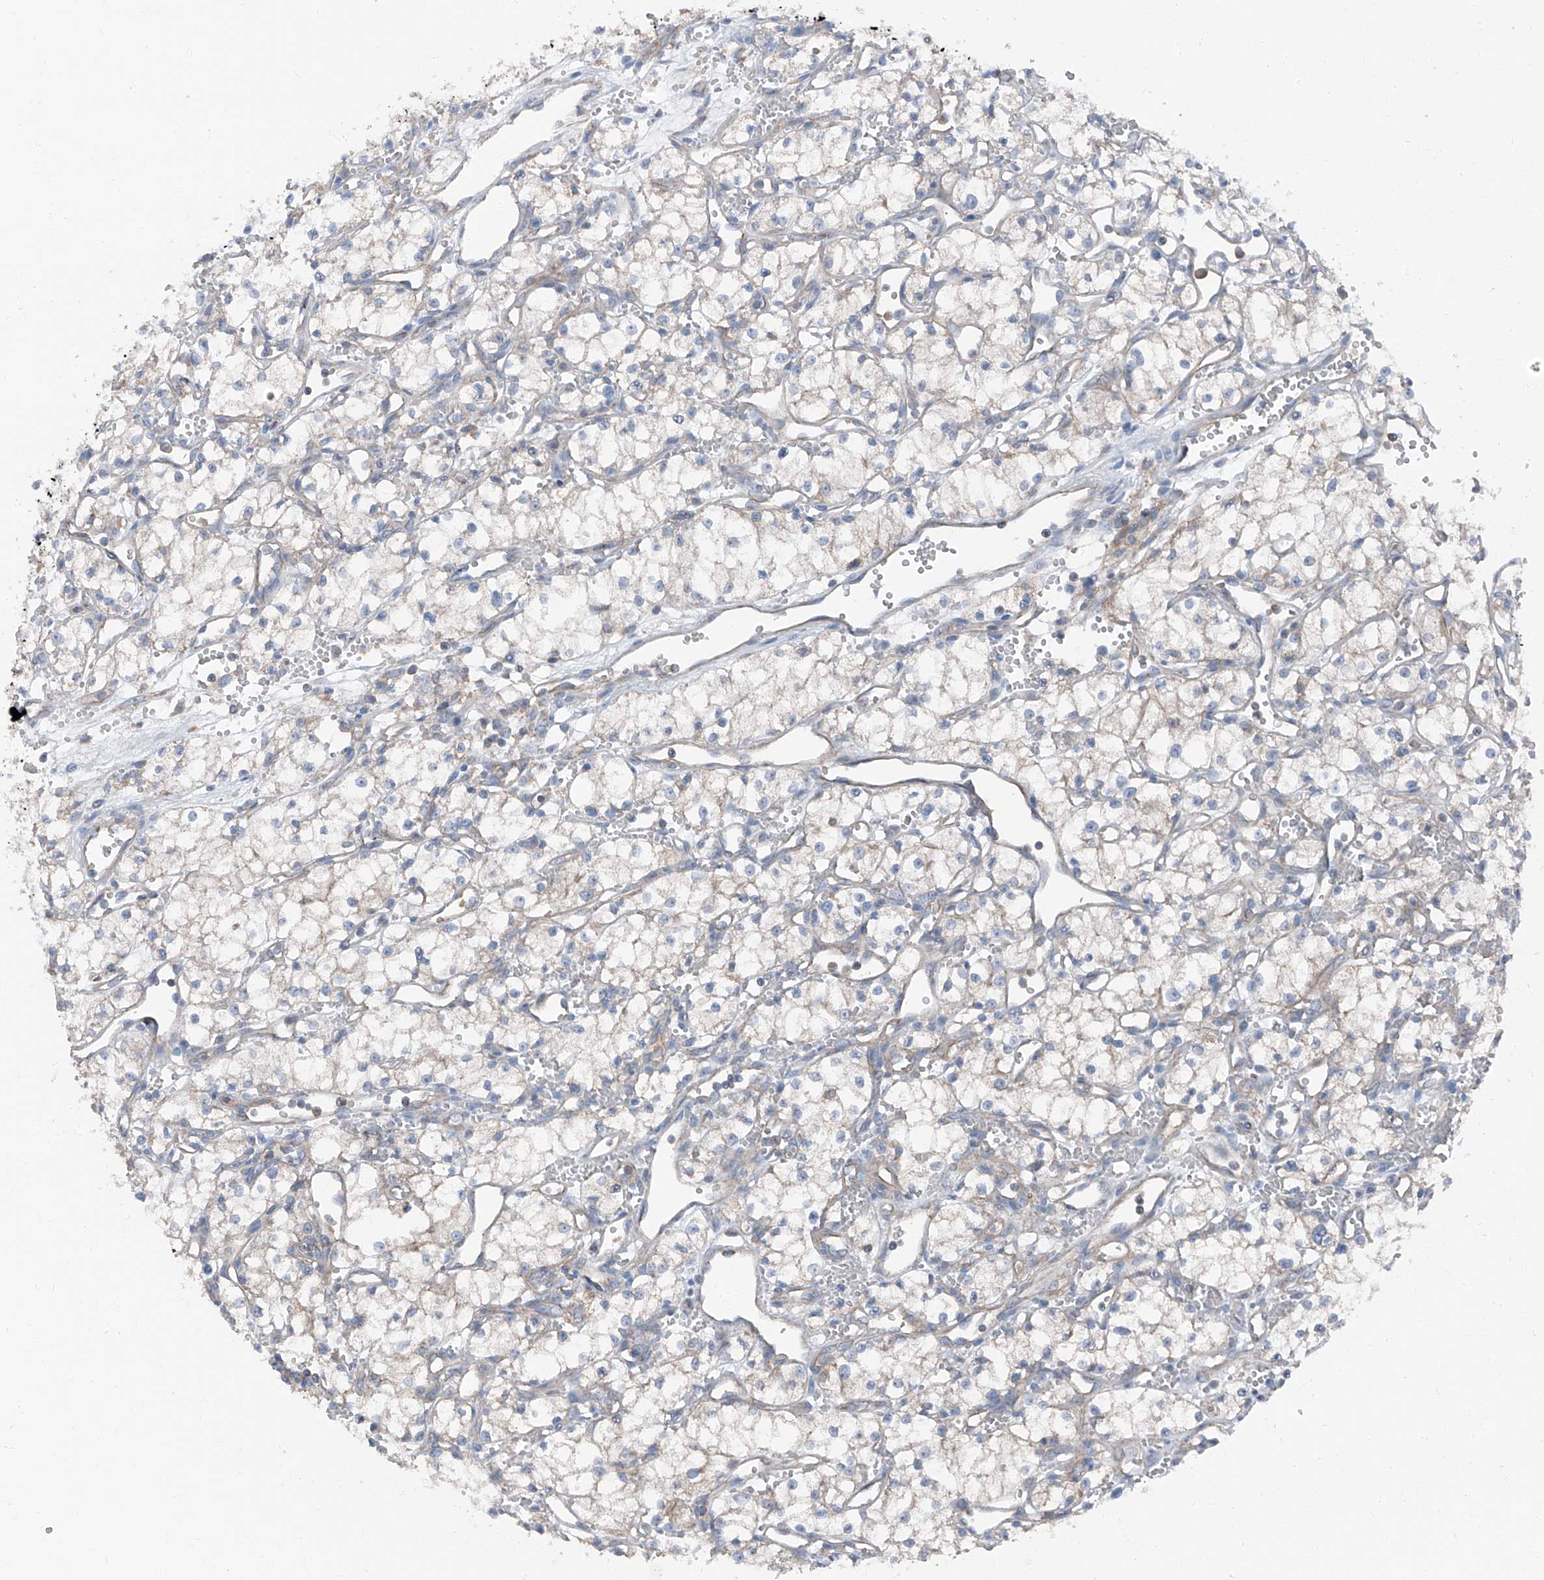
{"staining": {"intensity": "negative", "quantity": "none", "location": "none"}, "tissue": "renal cancer", "cell_type": "Tumor cells", "image_type": "cancer", "snomed": [{"axis": "morphology", "description": "Adenocarcinoma, NOS"}, {"axis": "topography", "description": "Kidney"}], "caption": "Human renal cancer (adenocarcinoma) stained for a protein using immunohistochemistry (IHC) reveals no positivity in tumor cells.", "gene": "GPR142", "patient": {"sex": "male", "age": 59}}